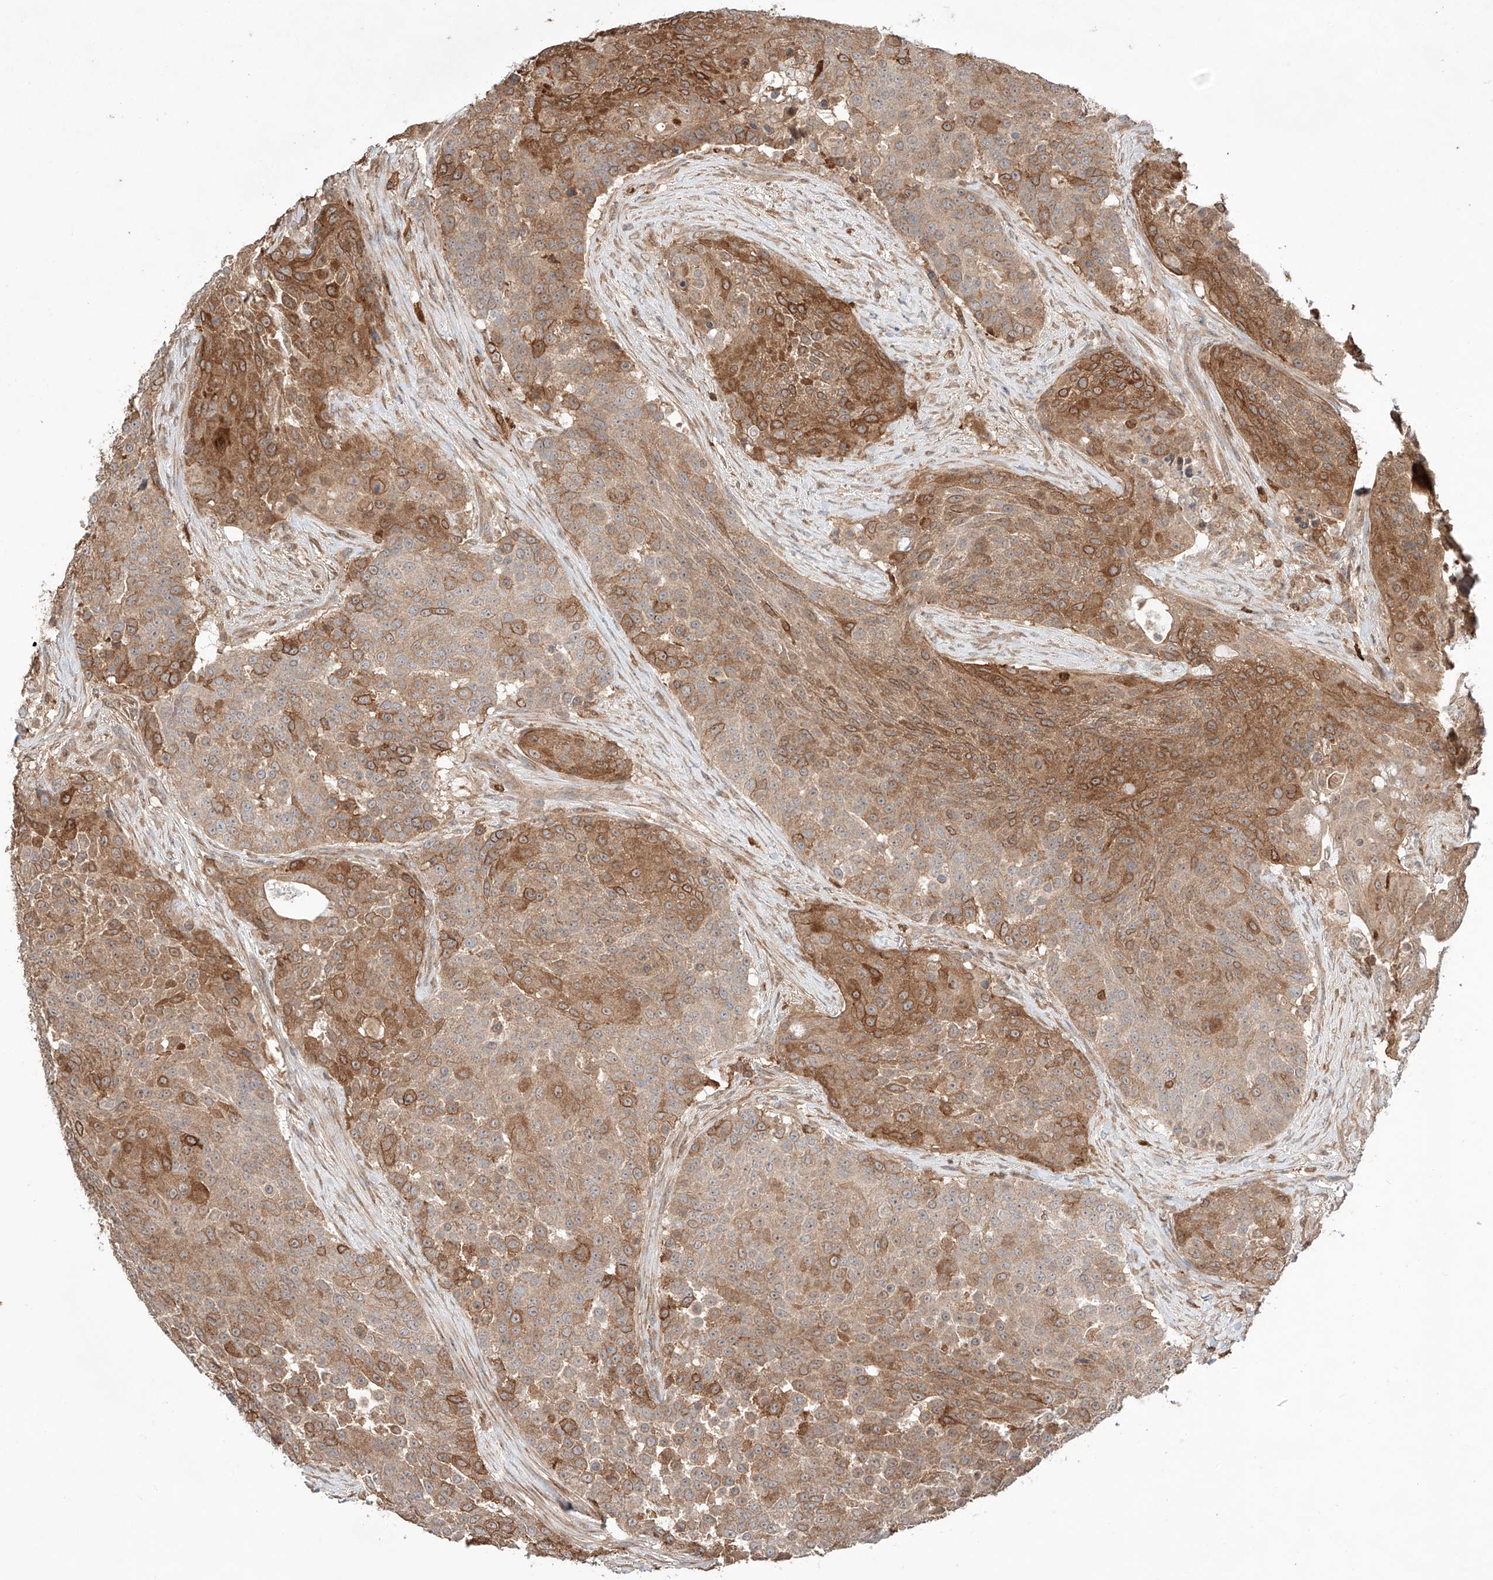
{"staining": {"intensity": "strong", "quantity": "25%-75%", "location": "cytoplasmic/membranous"}, "tissue": "urothelial cancer", "cell_type": "Tumor cells", "image_type": "cancer", "snomed": [{"axis": "morphology", "description": "Urothelial carcinoma, High grade"}, {"axis": "topography", "description": "Urinary bladder"}], "caption": "Strong cytoplasmic/membranous protein positivity is present in about 25%-75% of tumor cells in high-grade urothelial carcinoma.", "gene": "IGSF22", "patient": {"sex": "female", "age": 63}}